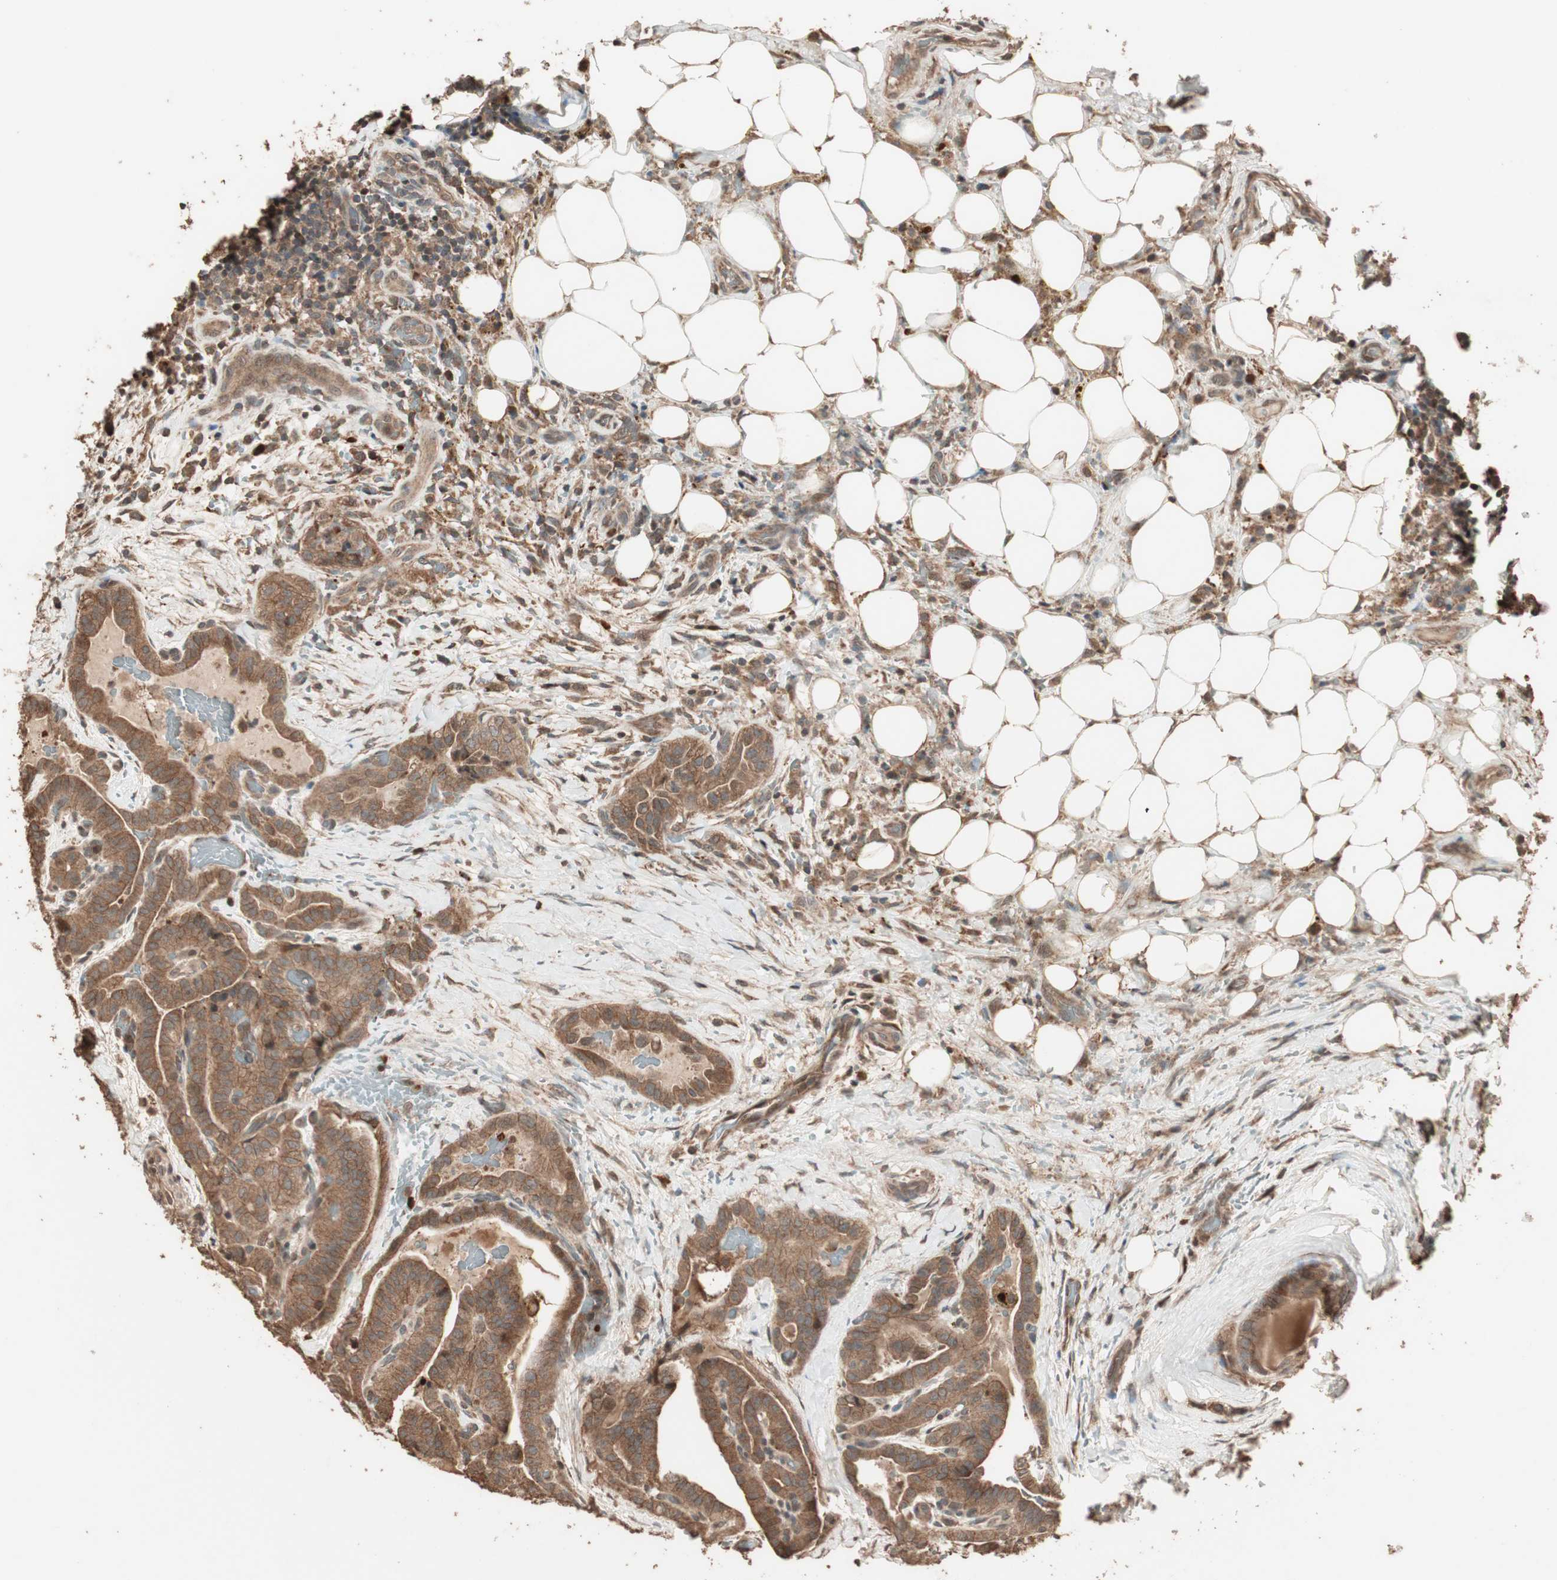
{"staining": {"intensity": "moderate", "quantity": ">75%", "location": "cytoplasmic/membranous"}, "tissue": "thyroid cancer", "cell_type": "Tumor cells", "image_type": "cancer", "snomed": [{"axis": "morphology", "description": "Papillary adenocarcinoma, NOS"}, {"axis": "topography", "description": "Thyroid gland"}], "caption": "Human thyroid cancer (papillary adenocarcinoma) stained for a protein (brown) displays moderate cytoplasmic/membranous positive staining in approximately >75% of tumor cells.", "gene": "USP20", "patient": {"sex": "male", "age": 77}}